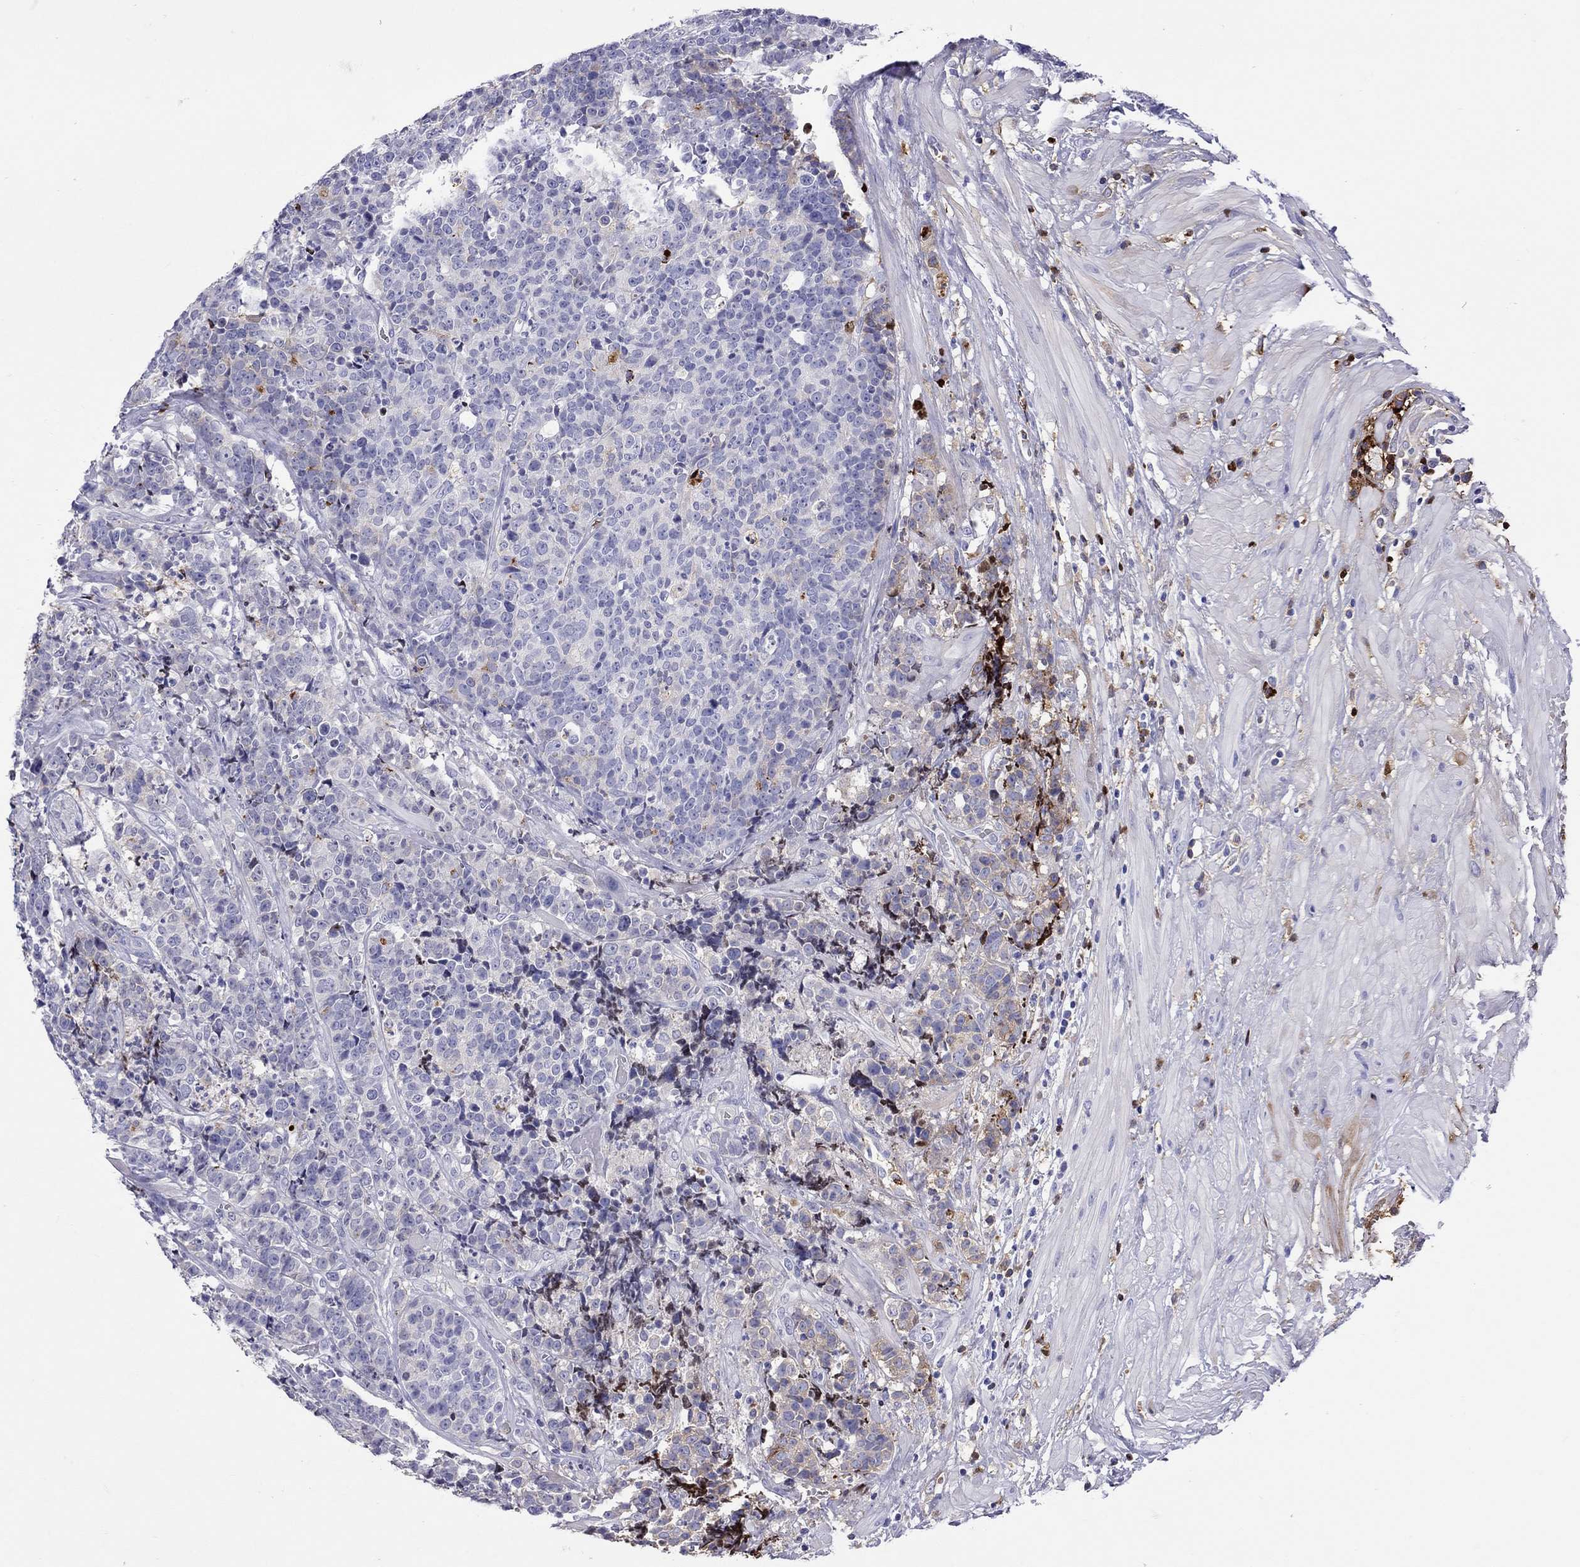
{"staining": {"intensity": "negative", "quantity": "none", "location": "none"}, "tissue": "prostate cancer", "cell_type": "Tumor cells", "image_type": "cancer", "snomed": [{"axis": "morphology", "description": "Adenocarcinoma, NOS"}, {"axis": "topography", "description": "Prostate"}], "caption": "Tumor cells show no significant staining in prostate adenocarcinoma.", "gene": "SERPINA3", "patient": {"sex": "male", "age": 67}}